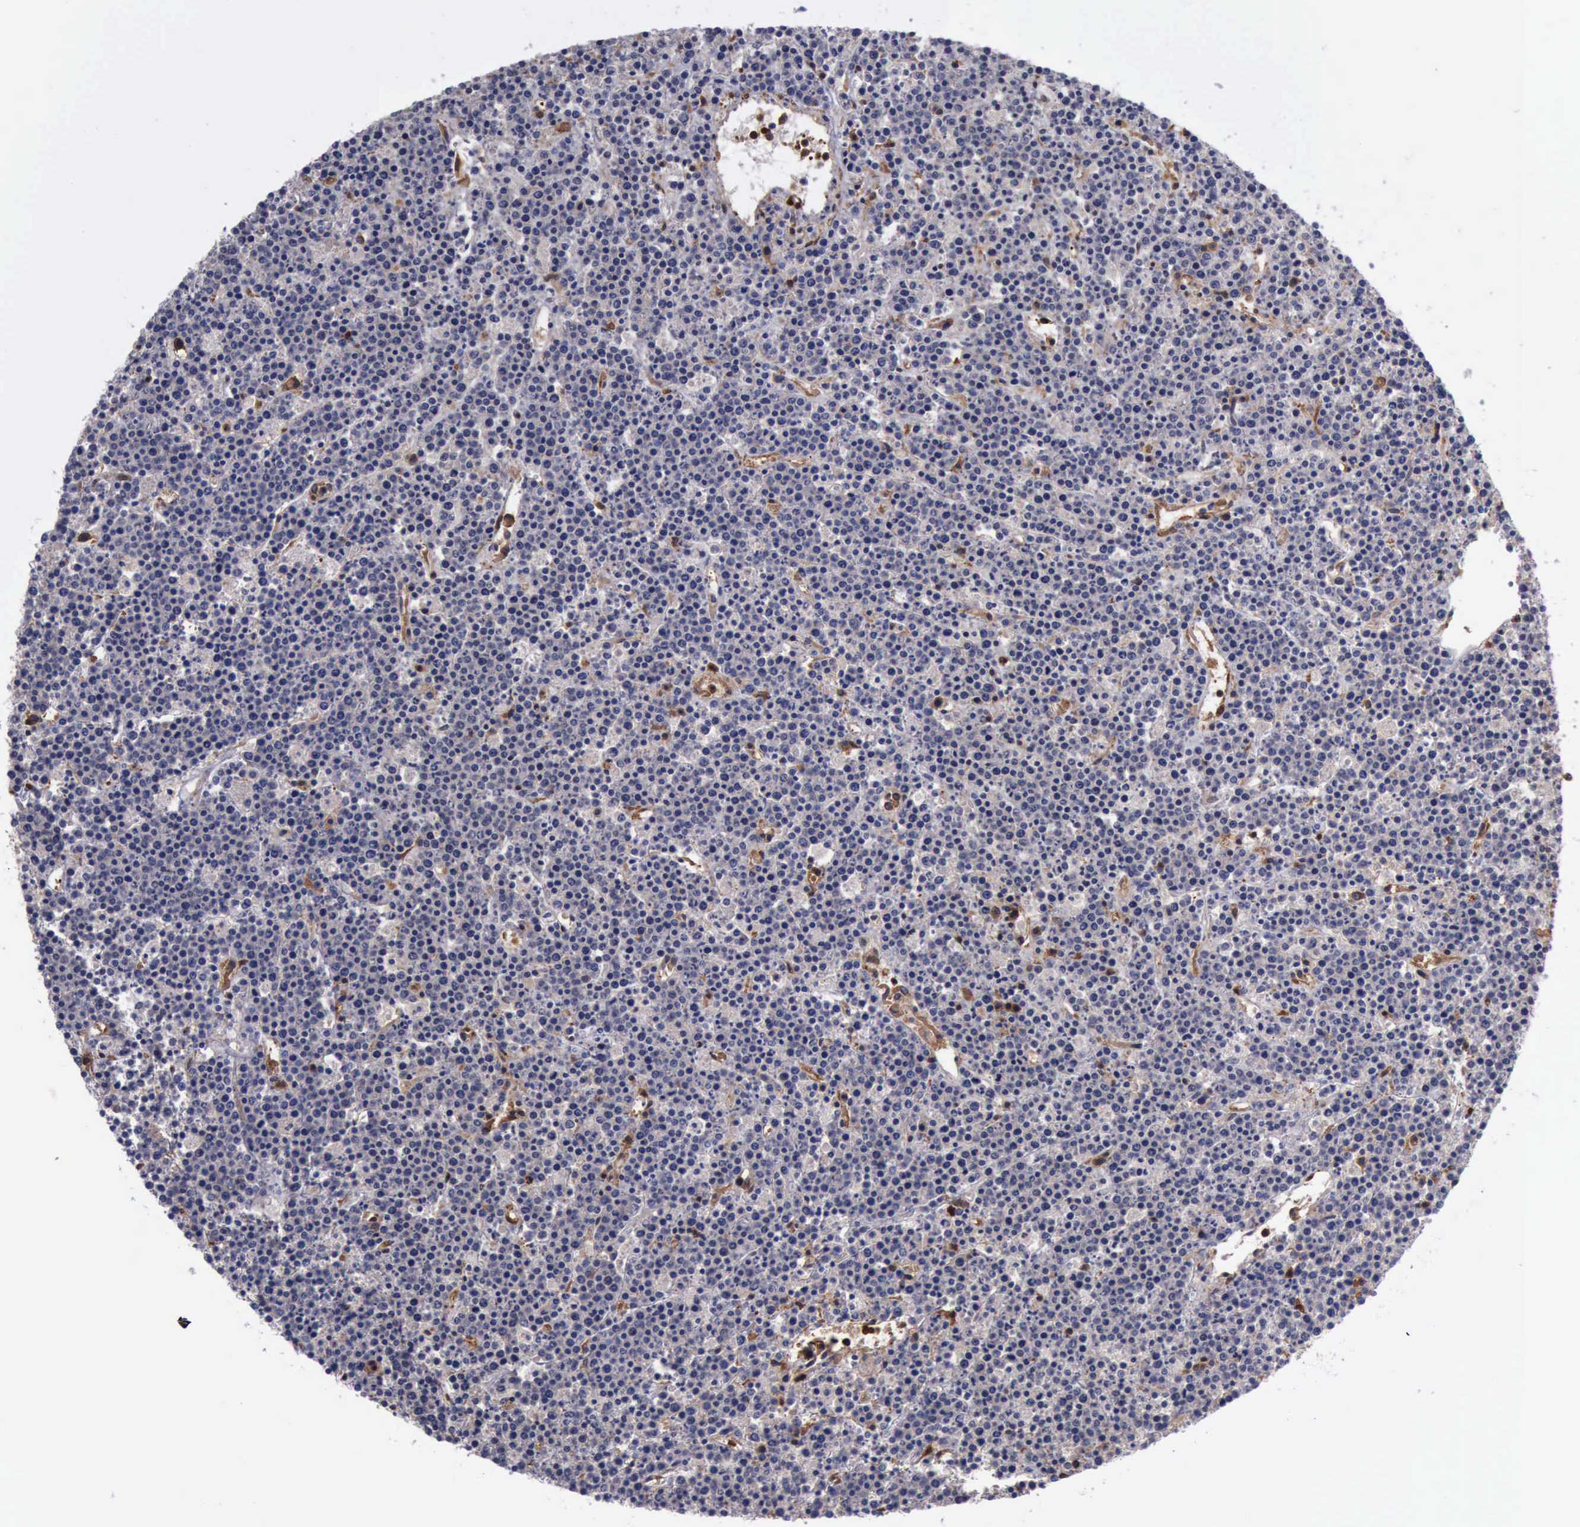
{"staining": {"intensity": "strong", "quantity": "<25%", "location": "cytoplasmic/membranous"}, "tissue": "lymphoma", "cell_type": "Tumor cells", "image_type": "cancer", "snomed": [{"axis": "morphology", "description": "Malignant lymphoma, non-Hodgkin's type, High grade"}, {"axis": "topography", "description": "Ovary"}], "caption": "Human high-grade malignant lymphoma, non-Hodgkin's type stained with a brown dye displays strong cytoplasmic/membranous positive positivity in about <25% of tumor cells.", "gene": "FLNA", "patient": {"sex": "female", "age": 56}}